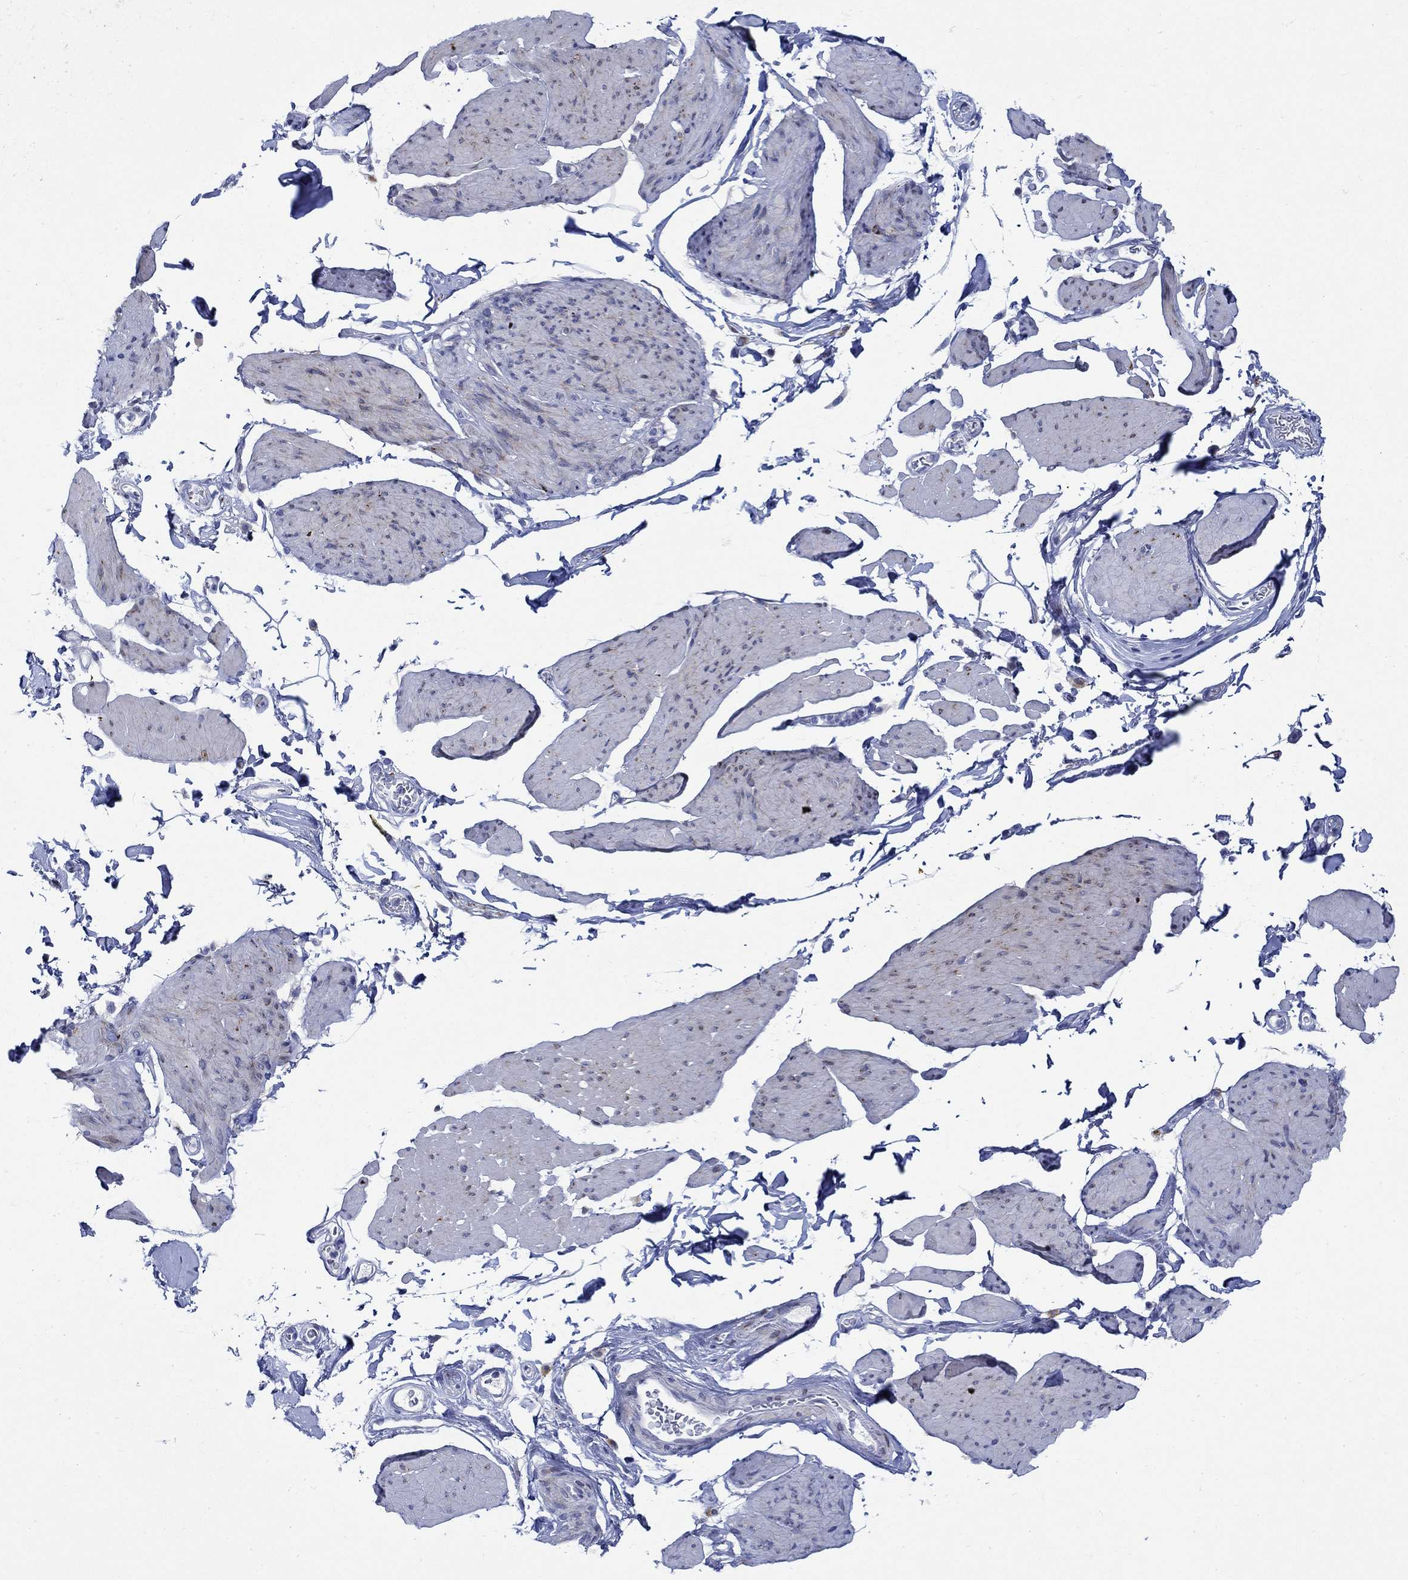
{"staining": {"intensity": "negative", "quantity": "none", "location": "none"}, "tissue": "smooth muscle", "cell_type": "Smooth muscle cells", "image_type": "normal", "snomed": [{"axis": "morphology", "description": "Normal tissue, NOS"}, {"axis": "topography", "description": "Adipose tissue"}, {"axis": "topography", "description": "Smooth muscle"}, {"axis": "topography", "description": "Peripheral nerve tissue"}], "caption": "This is an IHC histopathology image of normal smooth muscle. There is no positivity in smooth muscle cells.", "gene": "KSR2", "patient": {"sex": "male", "age": 83}}